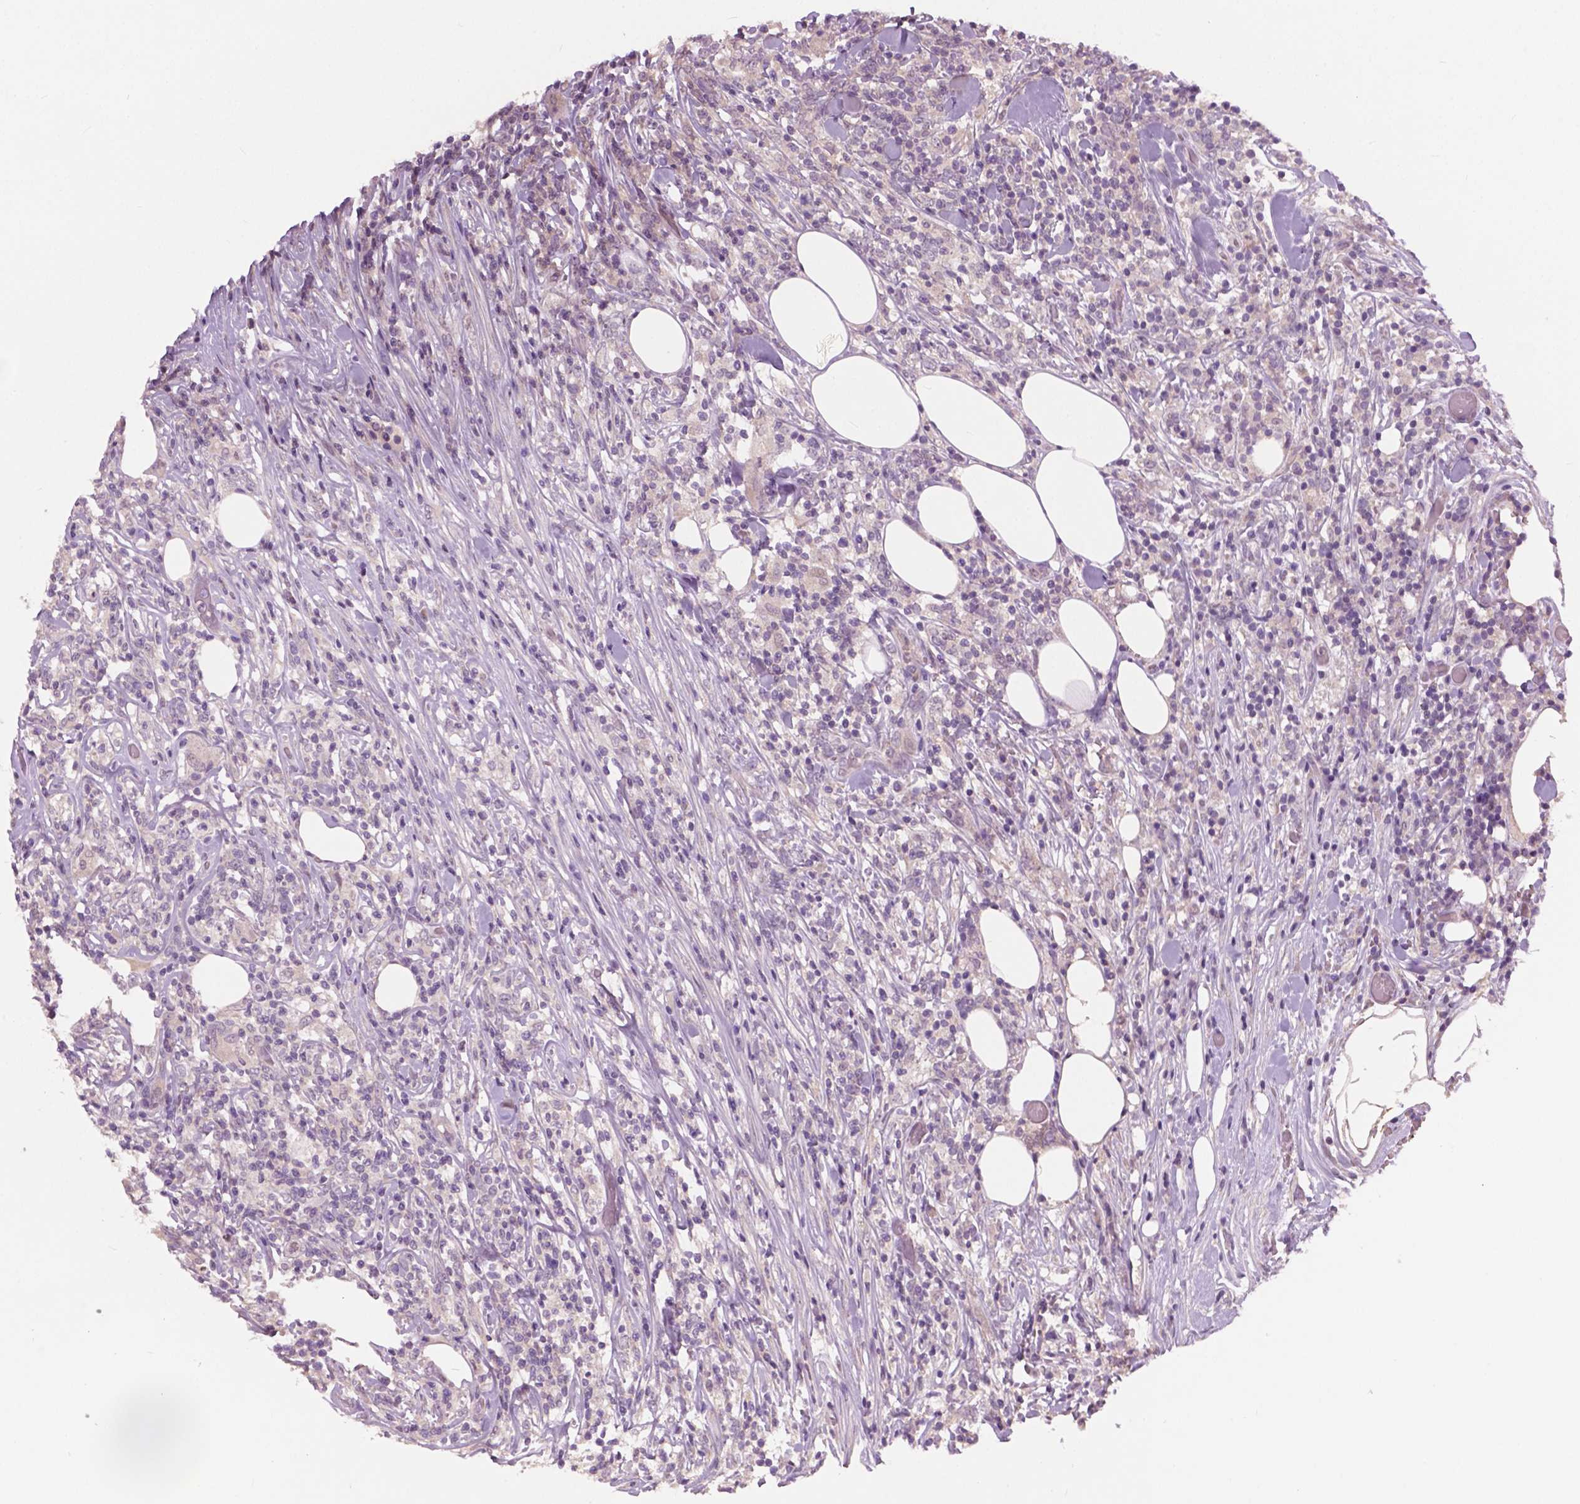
{"staining": {"intensity": "negative", "quantity": "none", "location": "none"}, "tissue": "lymphoma", "cell_type": "Tumor cells", "image_type": "cancer", "snomed": [{"axis": "morphology", "description": "Malignant lymphoma, non-Hodgkin's type, High grade"}, {"axis": "topography", "description": "Lymph node"}], "caption": "DAB immunohistochemical staining of human lymphoma reveals no significant expression in tumor cells. Nuclei are stained in blue.", "gene": "KRT17", "patient": {"sex": "female", "age": 84}}